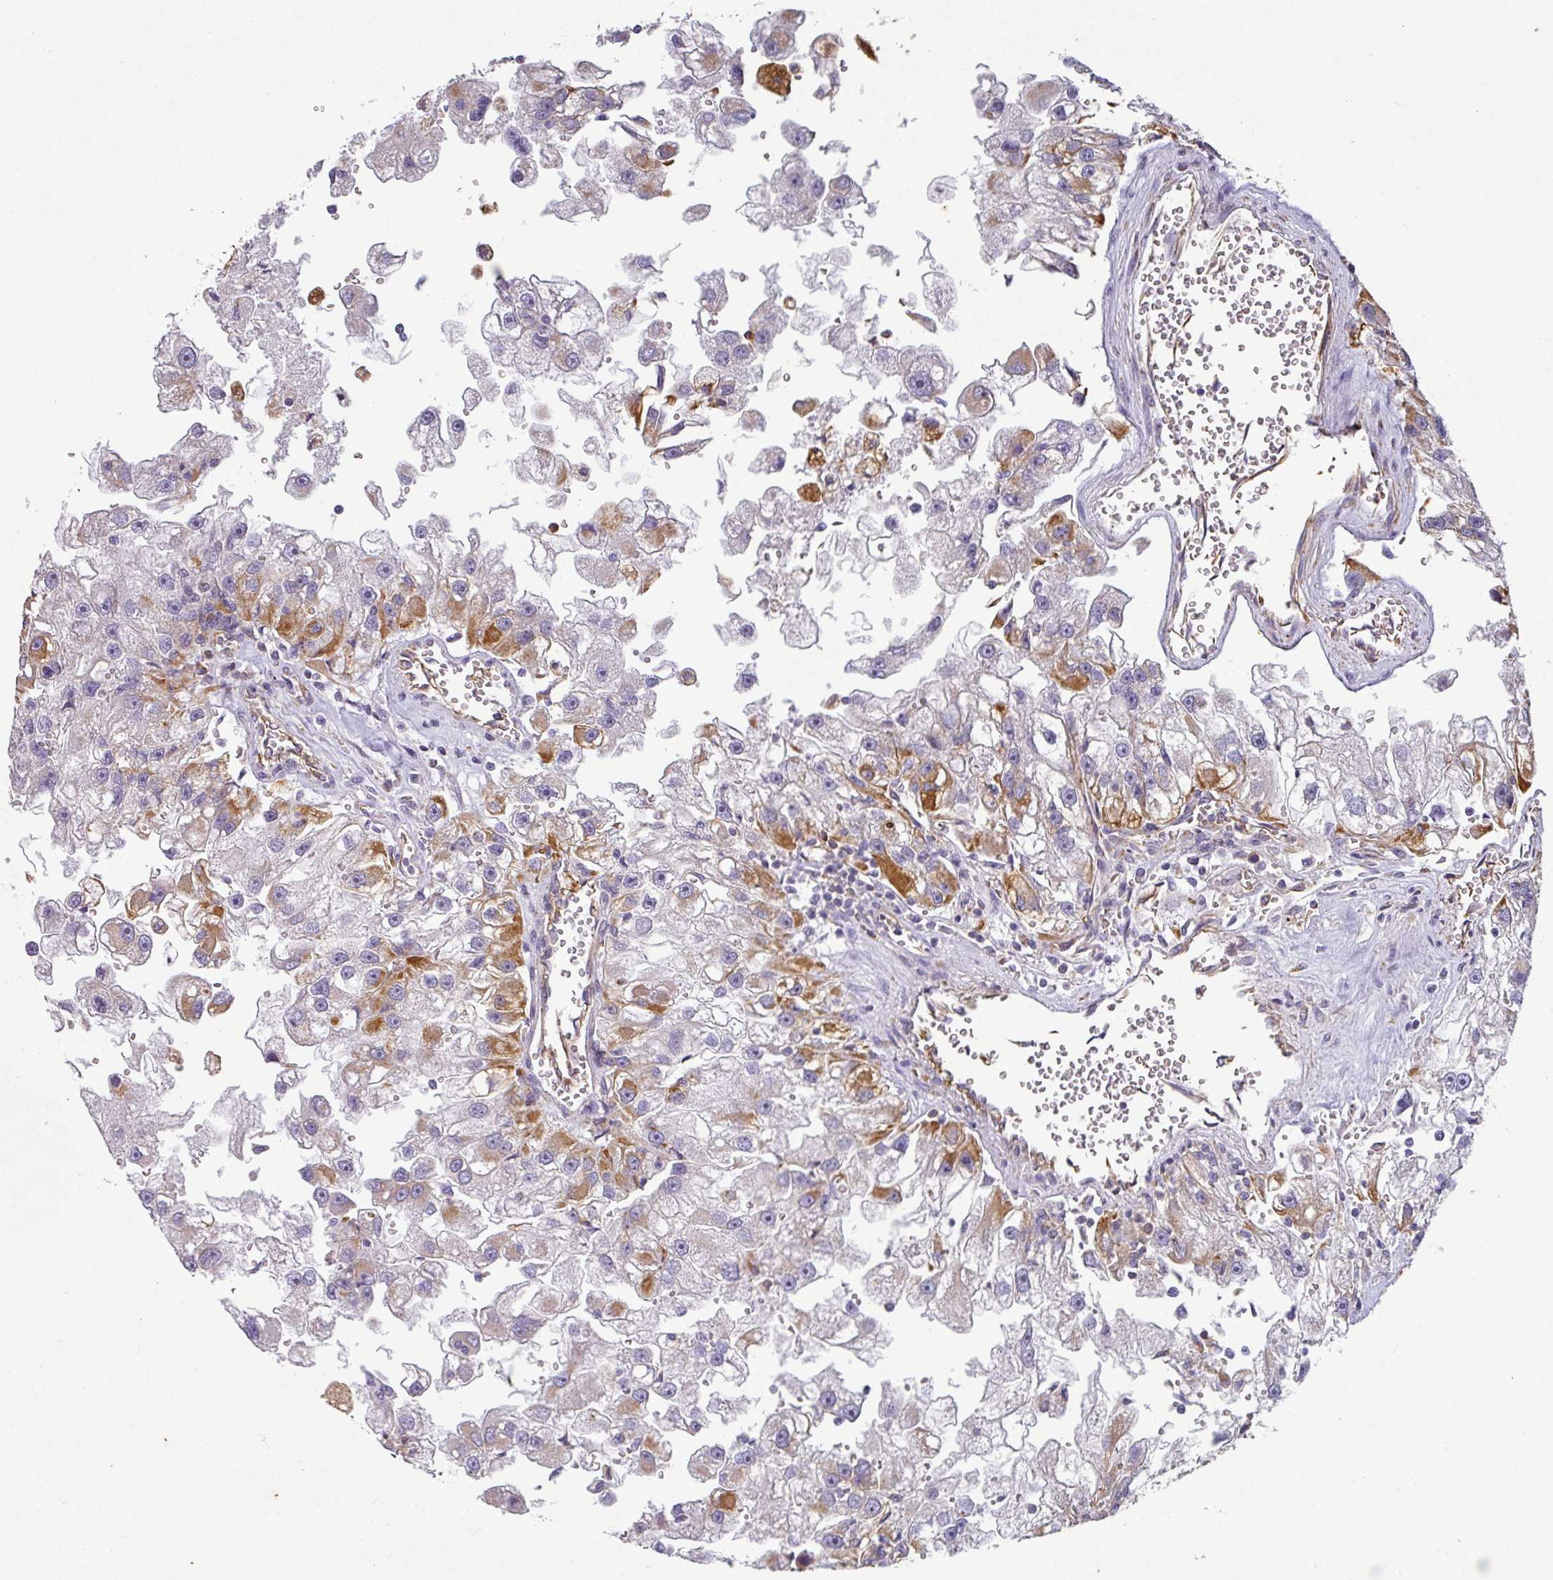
{"staining": {"intensity": "moderate", "quantity": "<25%", "location": "cytoplasmic/membranous"}, "tissue": "renal cancer", "cell_type": "Tumor cells", "image_type": "cancer", "snomed": [{"axis": "morphology", "description": "Adenocarcinoma, NOS"}, {"axis": "topography", "description": "Kidney"}], "caption": "Human renal cancer stained with a protein marker exhibits moderate staining in tumor cells.", "gene": "ZNF280C", "patient": {"sex": "male", "age": 63}}